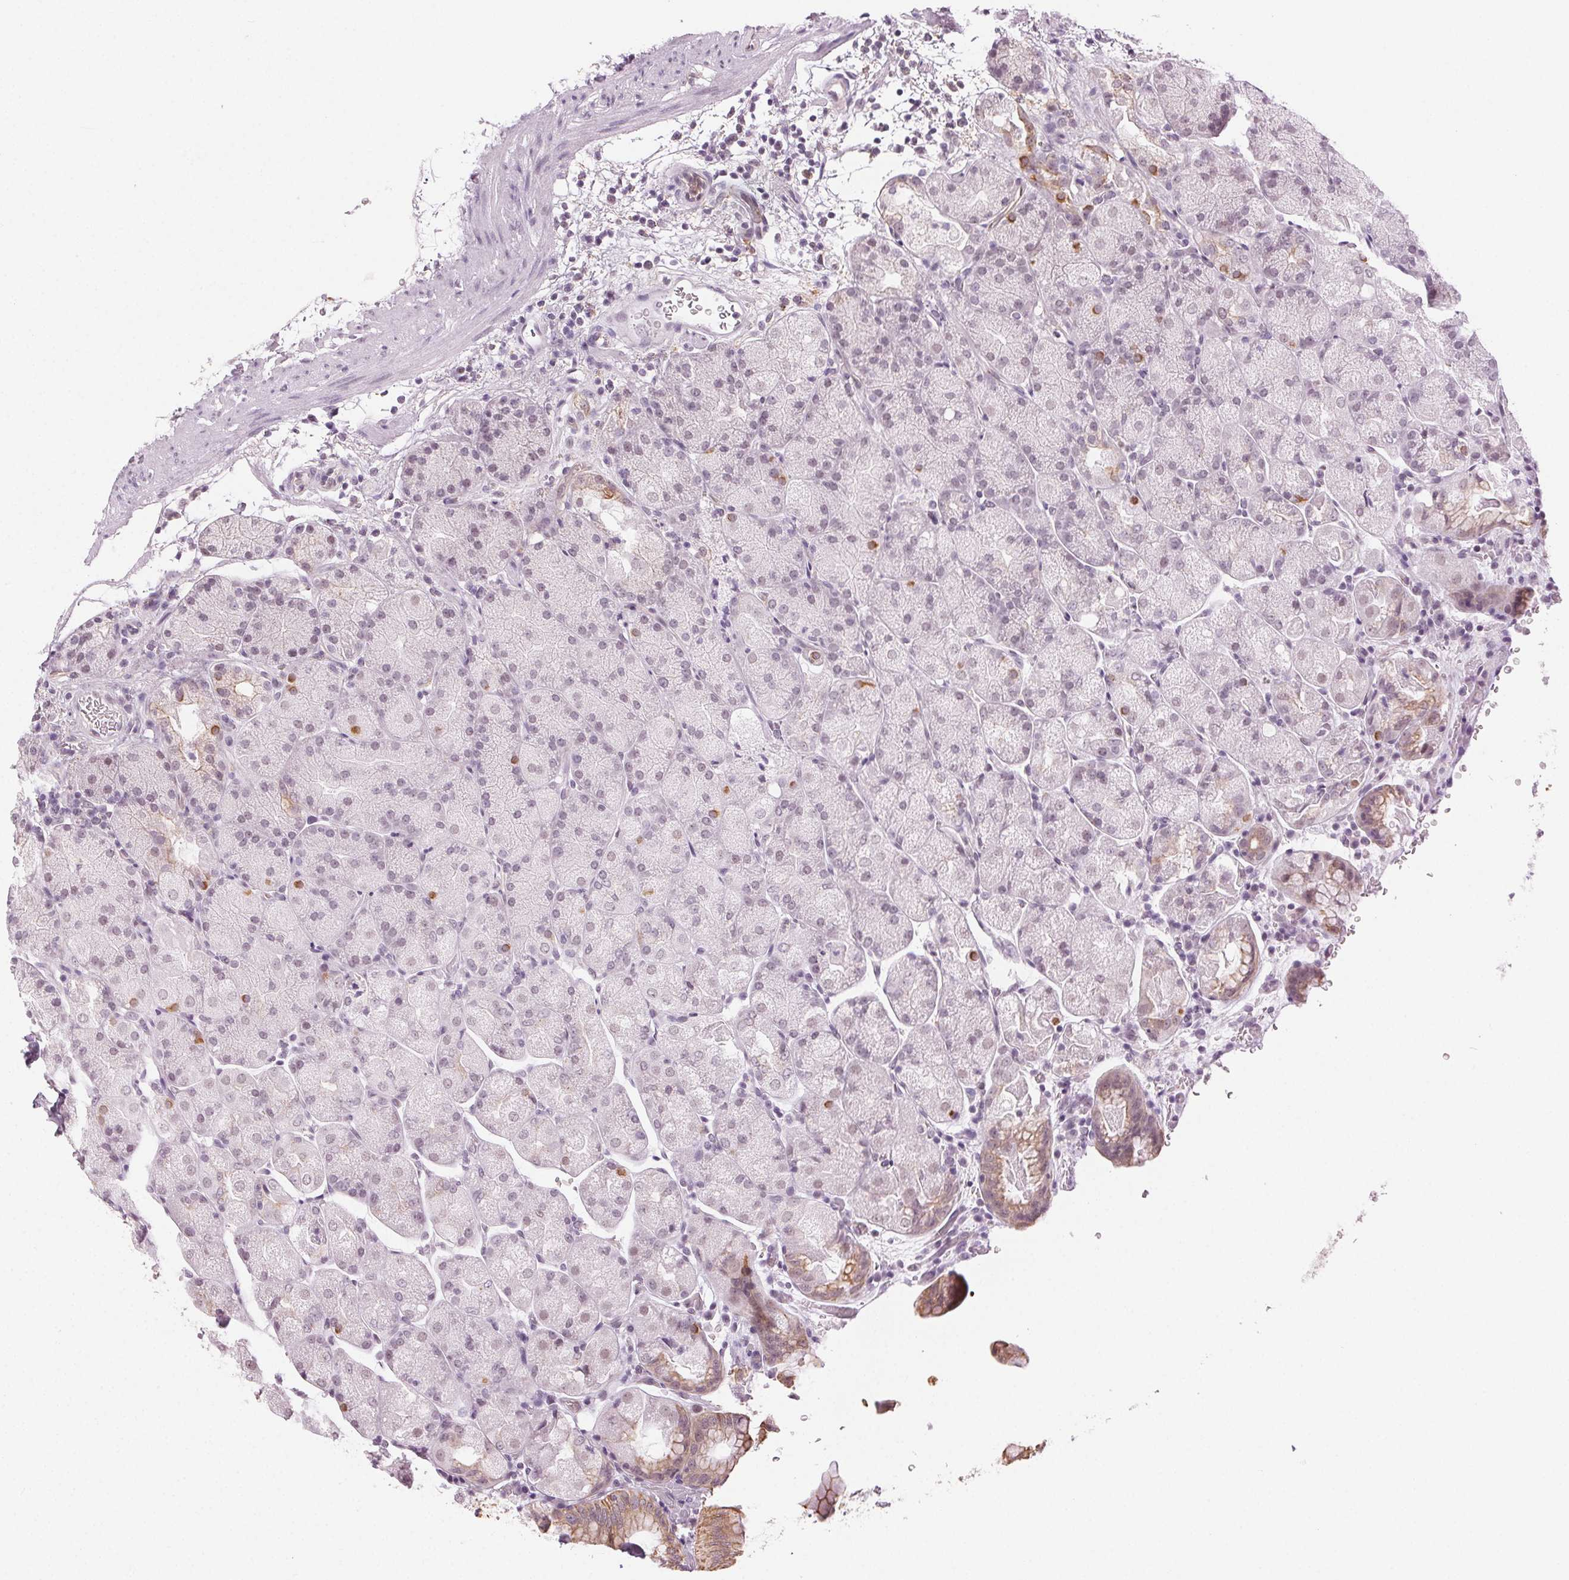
{"staining": {"intensity": "weak", "quantity": "25%-75%", "location": "cytoplasmic/membranous"}, "tissue": "stomach", "cell_type": "Glandular cells", "image_type": "normal", "snomed": [{"axis": "morphology", "description": "Normal tissue, NOS"}, {"axis": "topography", "description": "Stomach, upper"}, {"axis": "topography", "description": "Stomach"}, {"axis": "topography", "description": "Stomach, lower"}], "caption": "Immunohistochemistry (DAB (3,3'-diaminobenzidine)) staining of benign human stomach reveals weak cytoplasmic/membranous protein expression in about 25%-75% of glandular cells.", "gene": "AIF1L", "patient": {"sex": "male", "age": 62}}